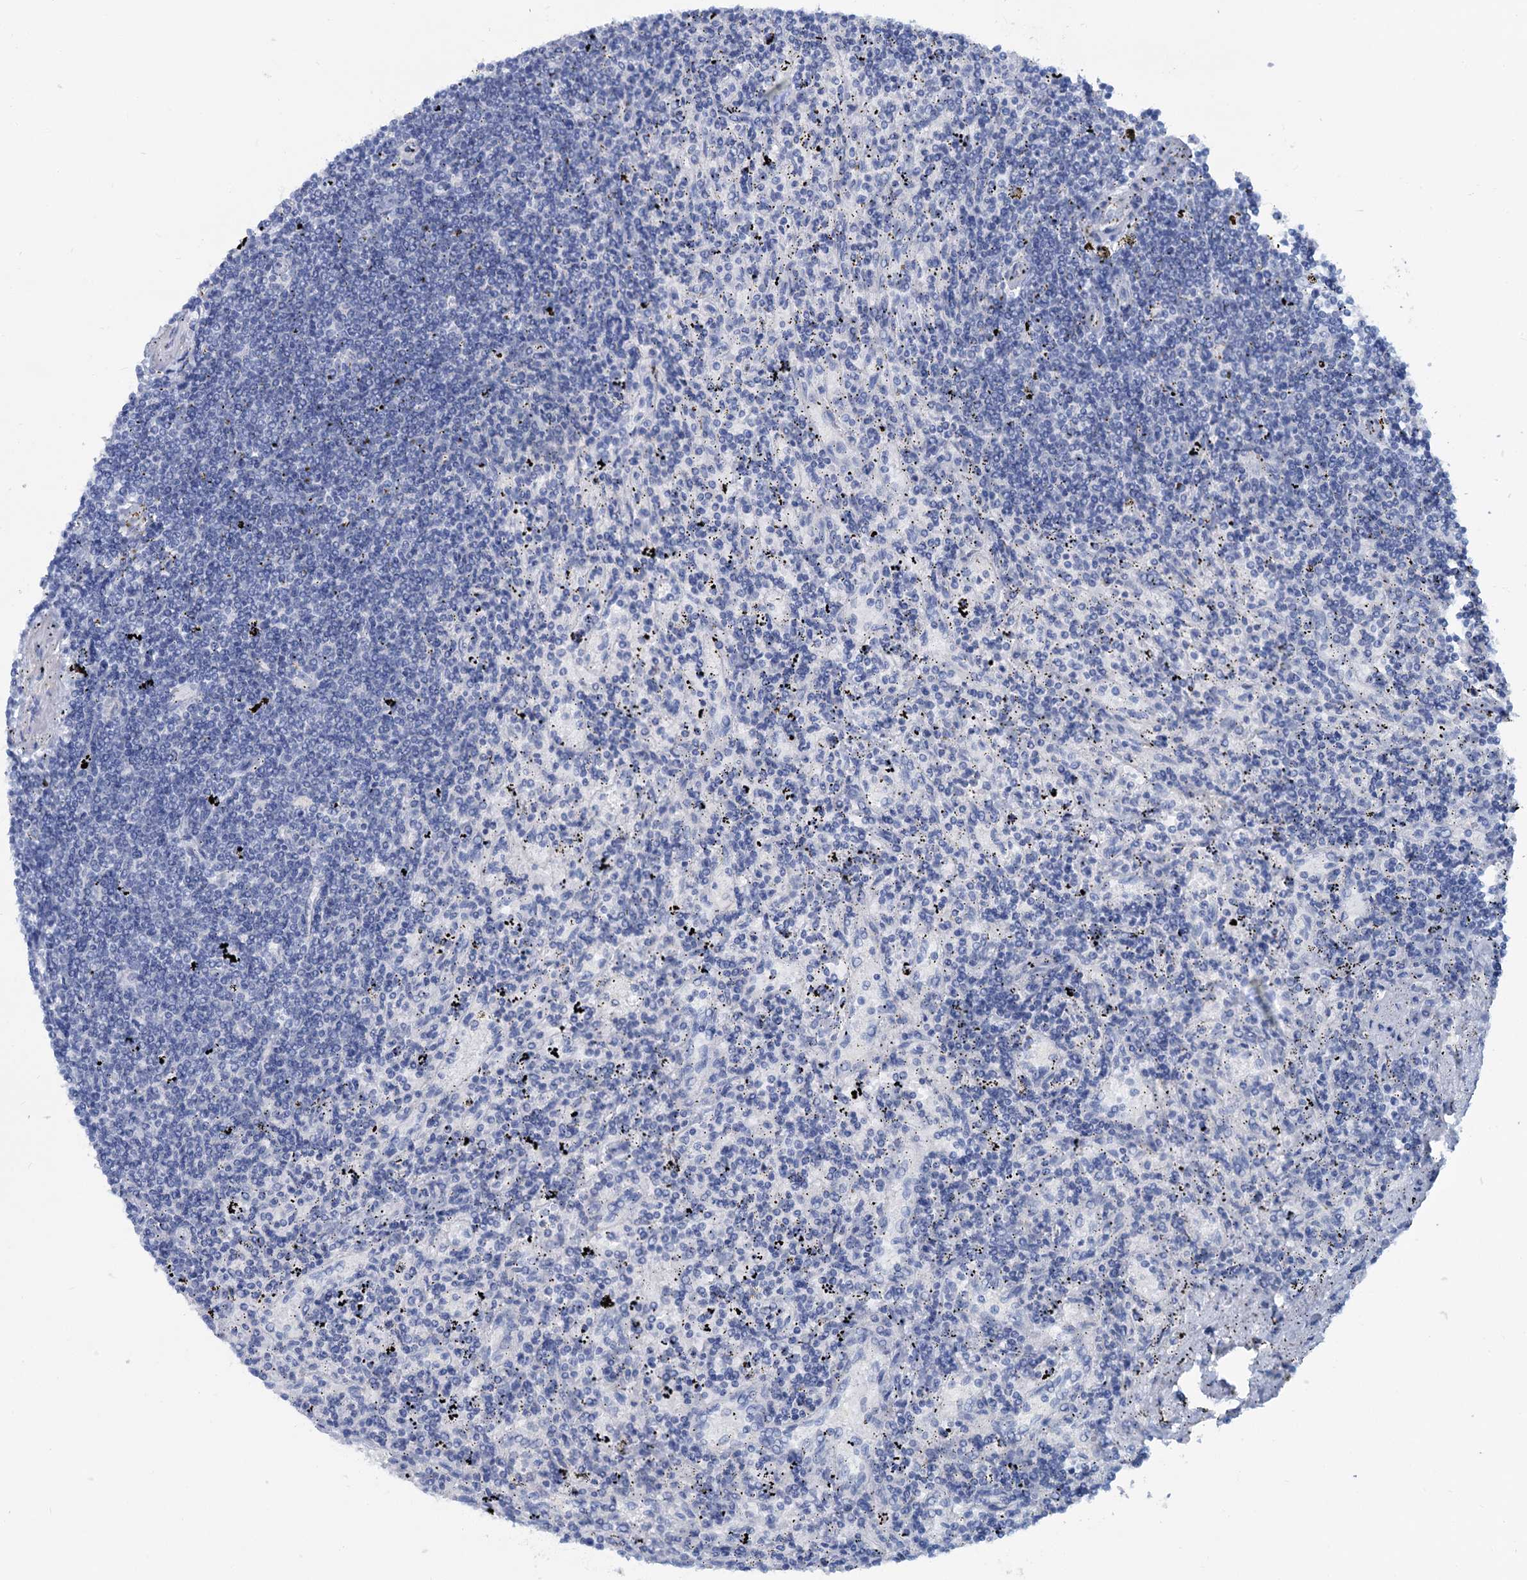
{"staining": {"intensity": "negative", "quantity": "none", "location": "none"}, "tissue": "lymphoma", "cell_type": "Tumor cells", "image_type": "cancer", "snomed": [{"axis": "morphology", "description": "Malignant lymphoma, non-Hodgkin's type, Low grade"}, {"axis": "topography", "description": "Spleen"}], "caption": "Image shows no significant protein staining in tumor cells of lymphoma.", "gene": "SLC1A3", "patient": {"sex": "male", "age": 76}}